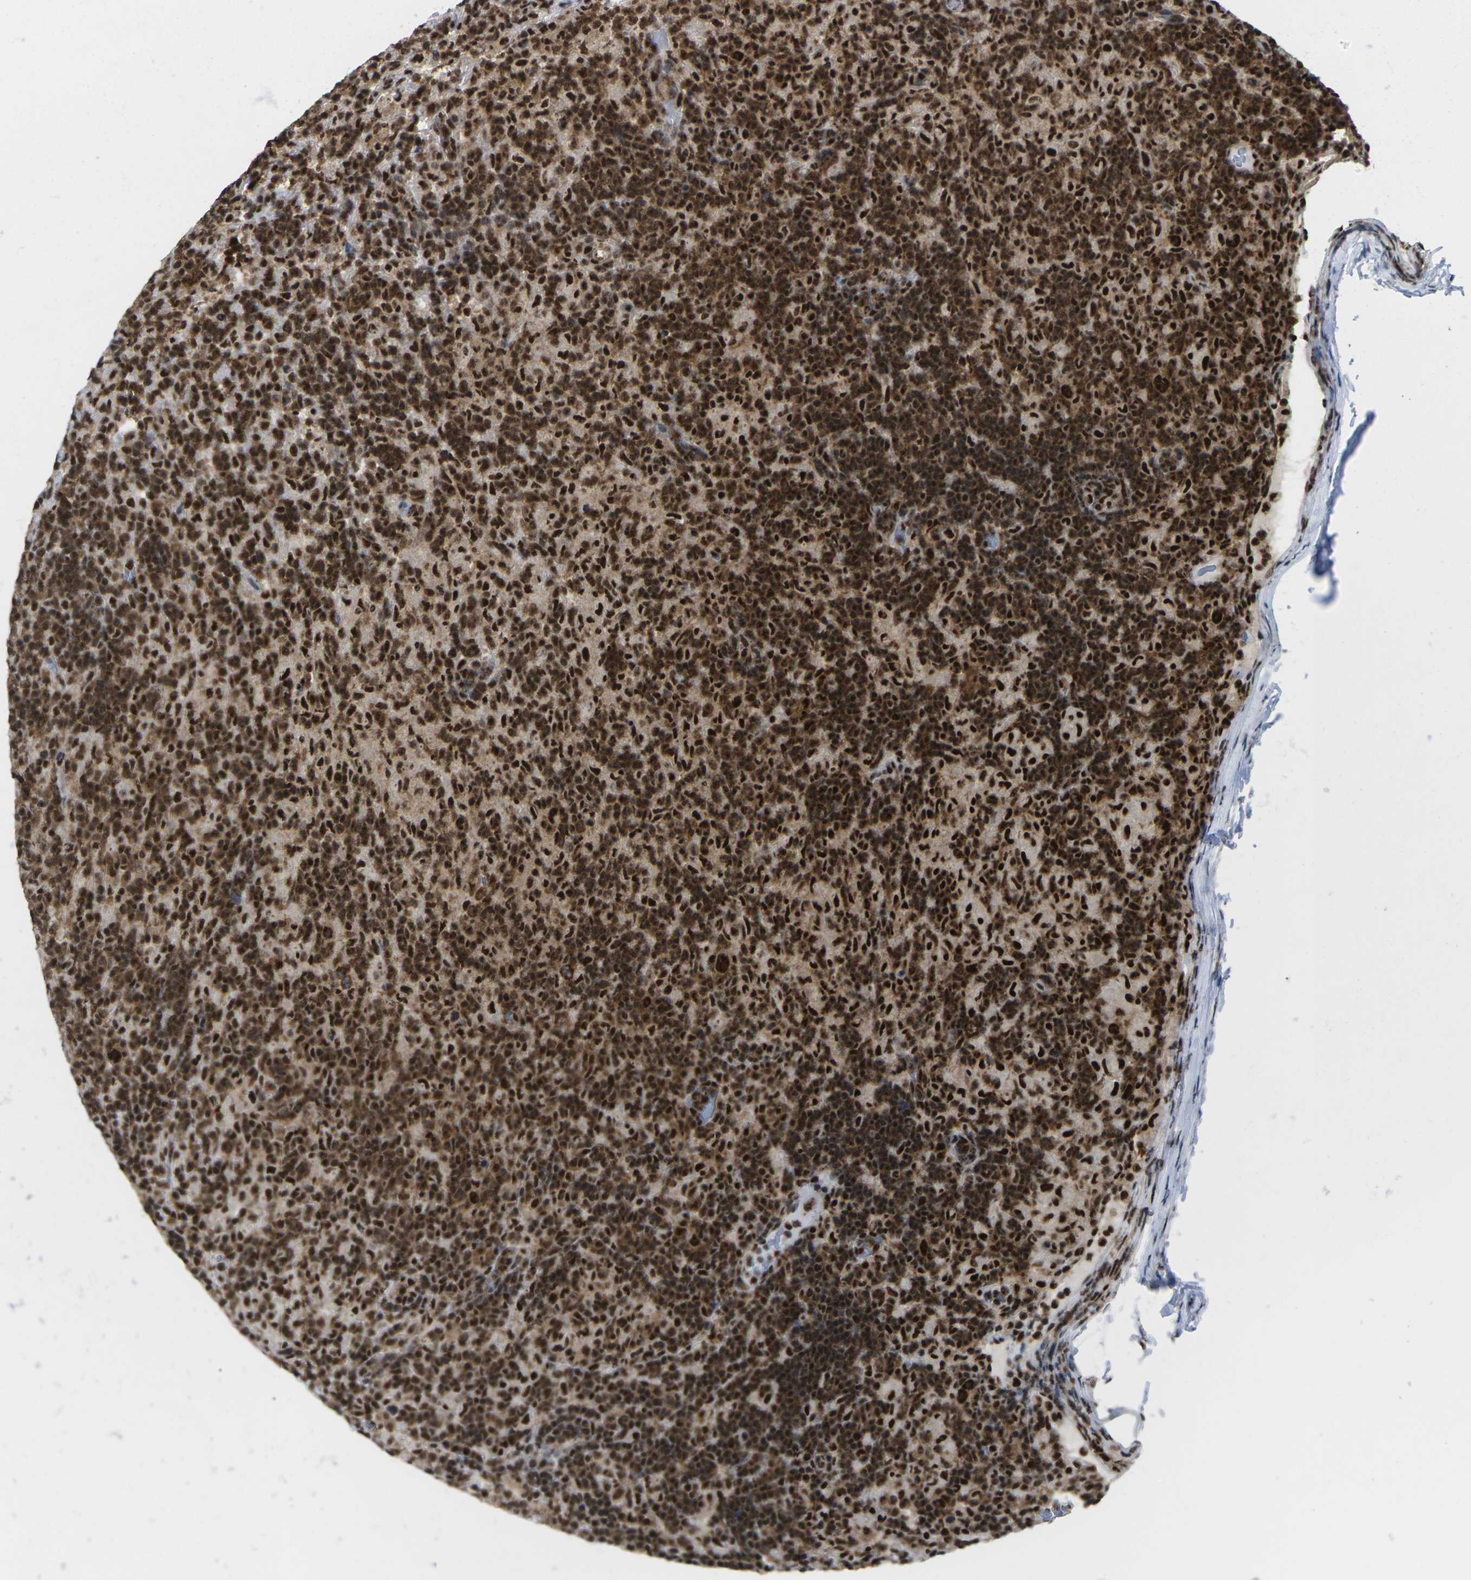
{"staining": {"intensity": "strong", "quantity": ">75%", "location": "cytoplasmic/membranous,nuclear"}, "tissue": "lymphoma", "cell_type": "Tumor cells", "image_type": "cancer", "snomed": [{"axis": "morphology", "description": "Hodgkin's disease, NOS"}, {"axis": "topography", "description": "Lymph node"}], "caption": "Lymphoma stained with a protein marker displays strong staining in tumor cells.", "gene": "MAGOH", "patient": {"sex": "male", "age": 65}}